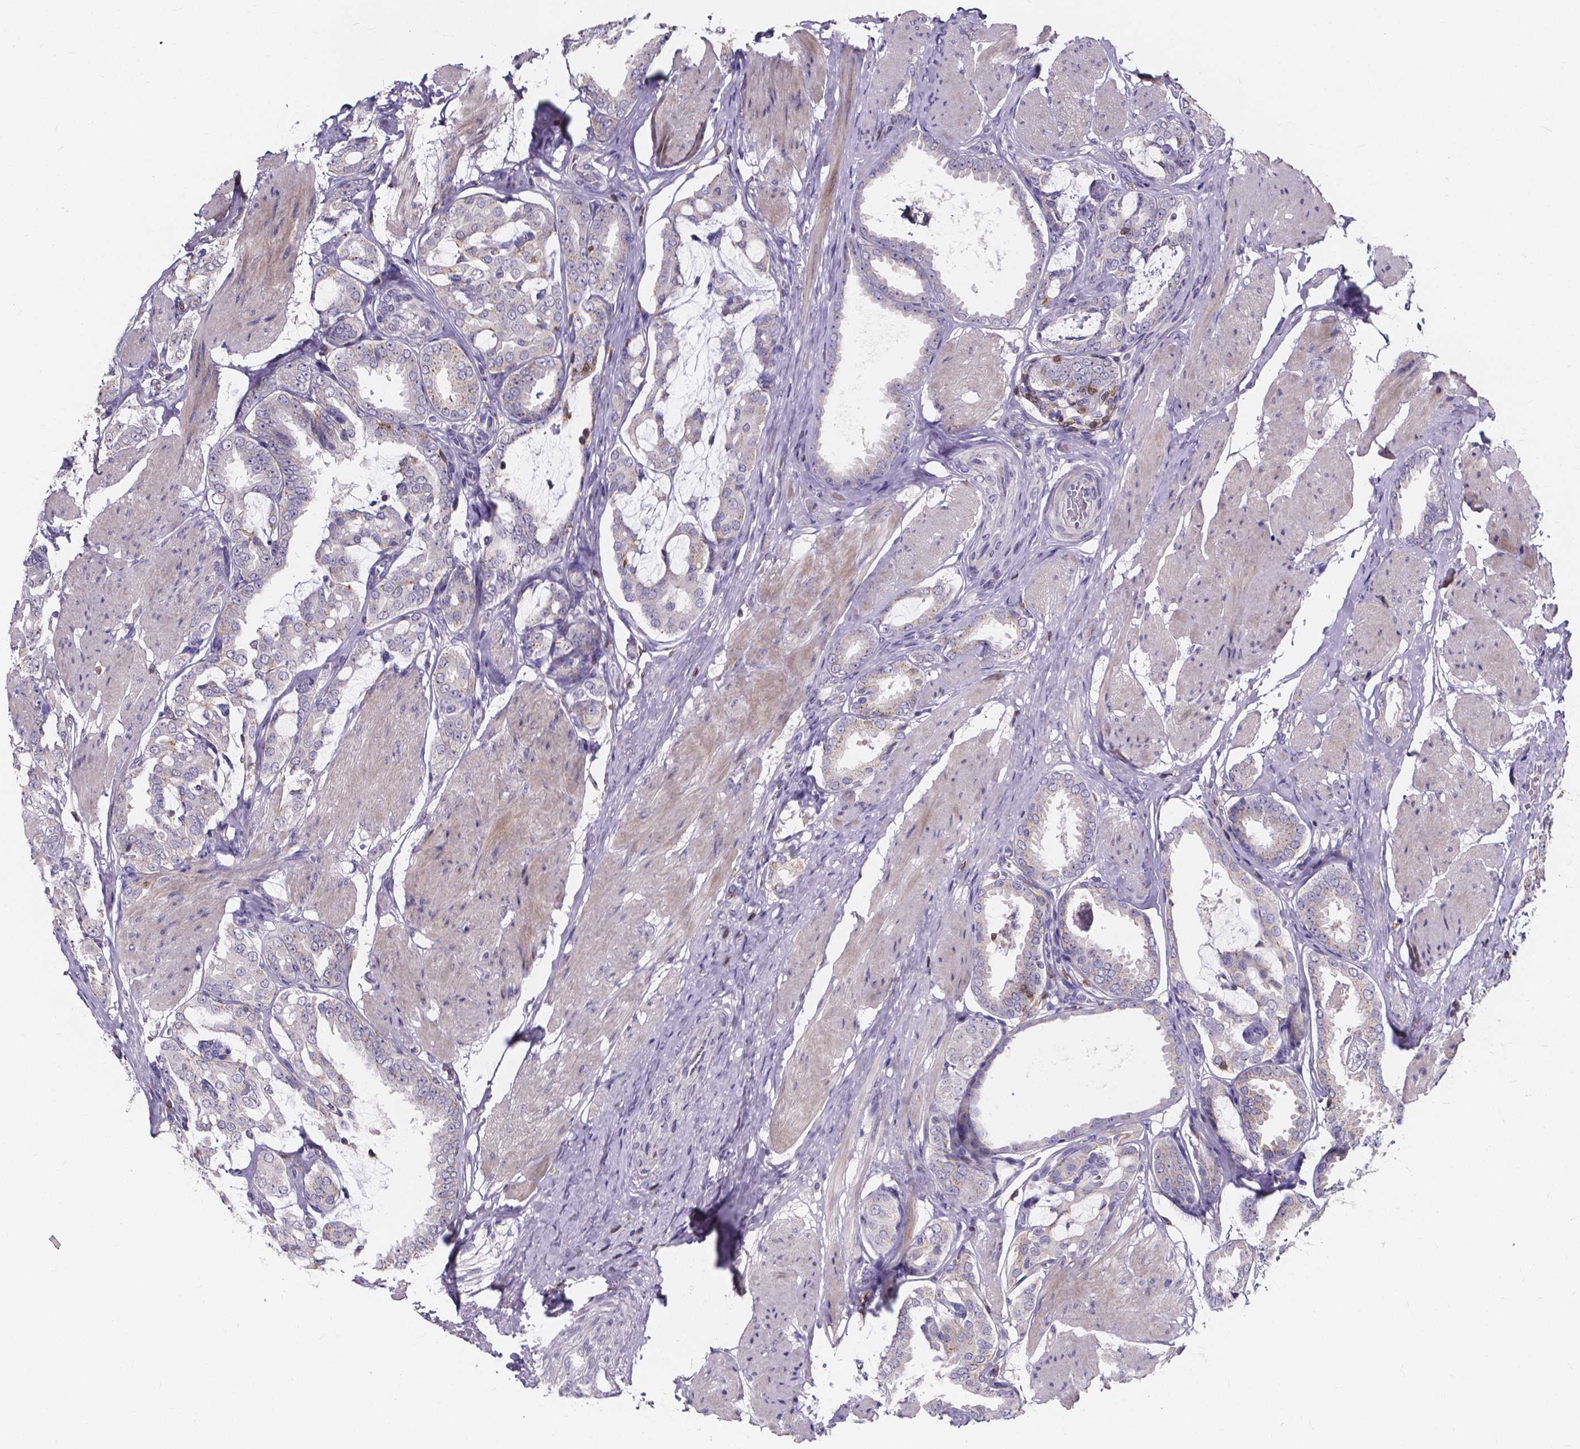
{"staining": {"intensity": "weak", "quantity": "<25%", "location": "cytoplasmic/membranous"}, "tissue": "prostate cancer", "cell_type": "Tumor cells", "image_type": "cancer", "snomed": [{"axis": "morphology", "description": "Adenocarcinoma, High grade"}, {"axis": "topography", "description": "Prostate"}], "caption": "DAB immunohistochemical staining of prostate cancer (high-grade adenocarcinoma) demonstrates no significant expression in tumor cells. Nuclei are stained in blue.", "gene": "THEMIS", "patient": {"sex": "male", "age": 63}}